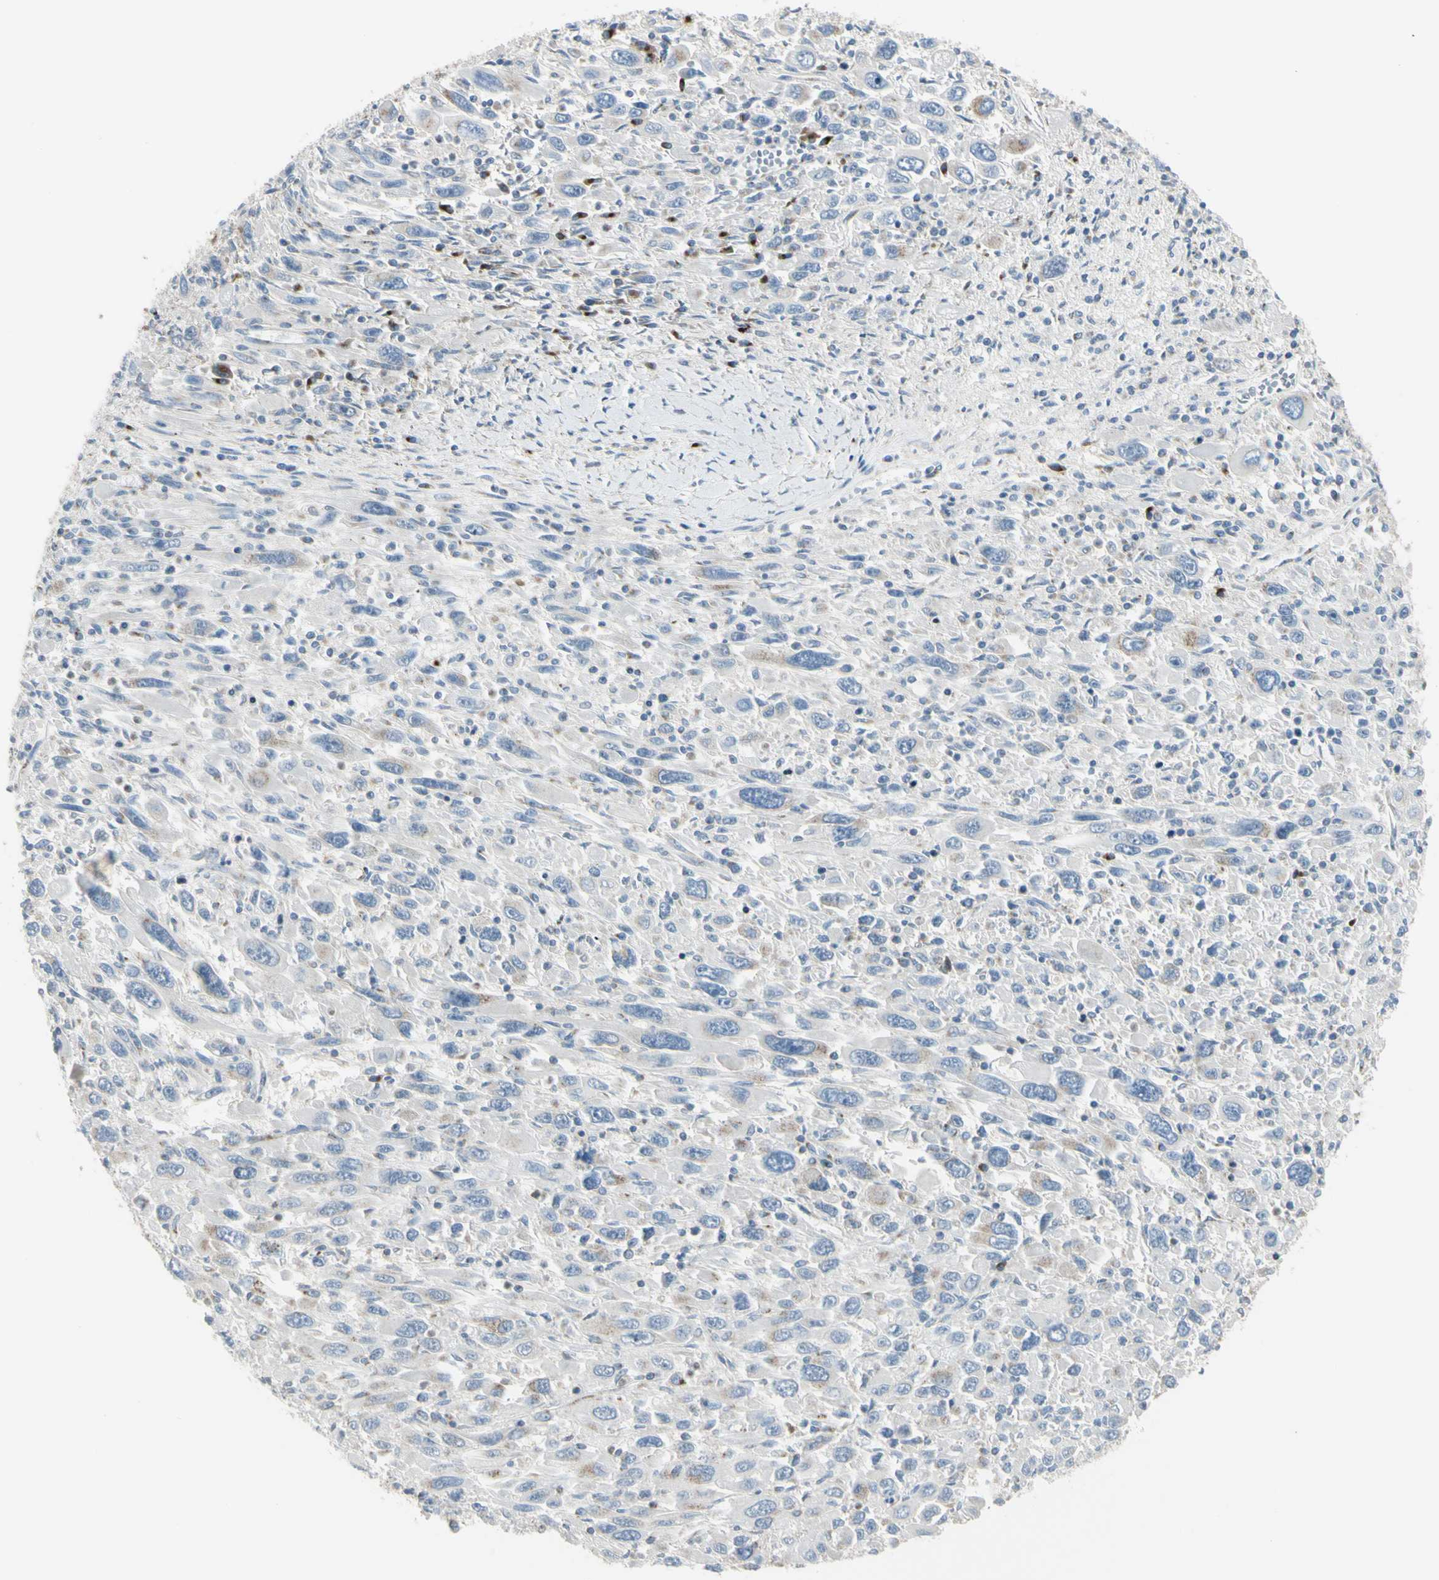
{"staining": {"intensity": "weak", "quantity": "<25%", "location": "cytoplasmic/membranous"}, "tissue": "melanoma", "cell_type": "Tumor cells", "image_type": "cancer", "snomed": [{"axis": "morphology", "description": "Malignant melanoma, Metastatic site"}, {"axis": "topography", "description": "Skin"}], "caption": "Protein analysis of malignant melanoma (metastatic site) reveals no significant staining in tumor cells.", "gene": "B4GALT3", "patient": {"sex": "female", "age": 56}}